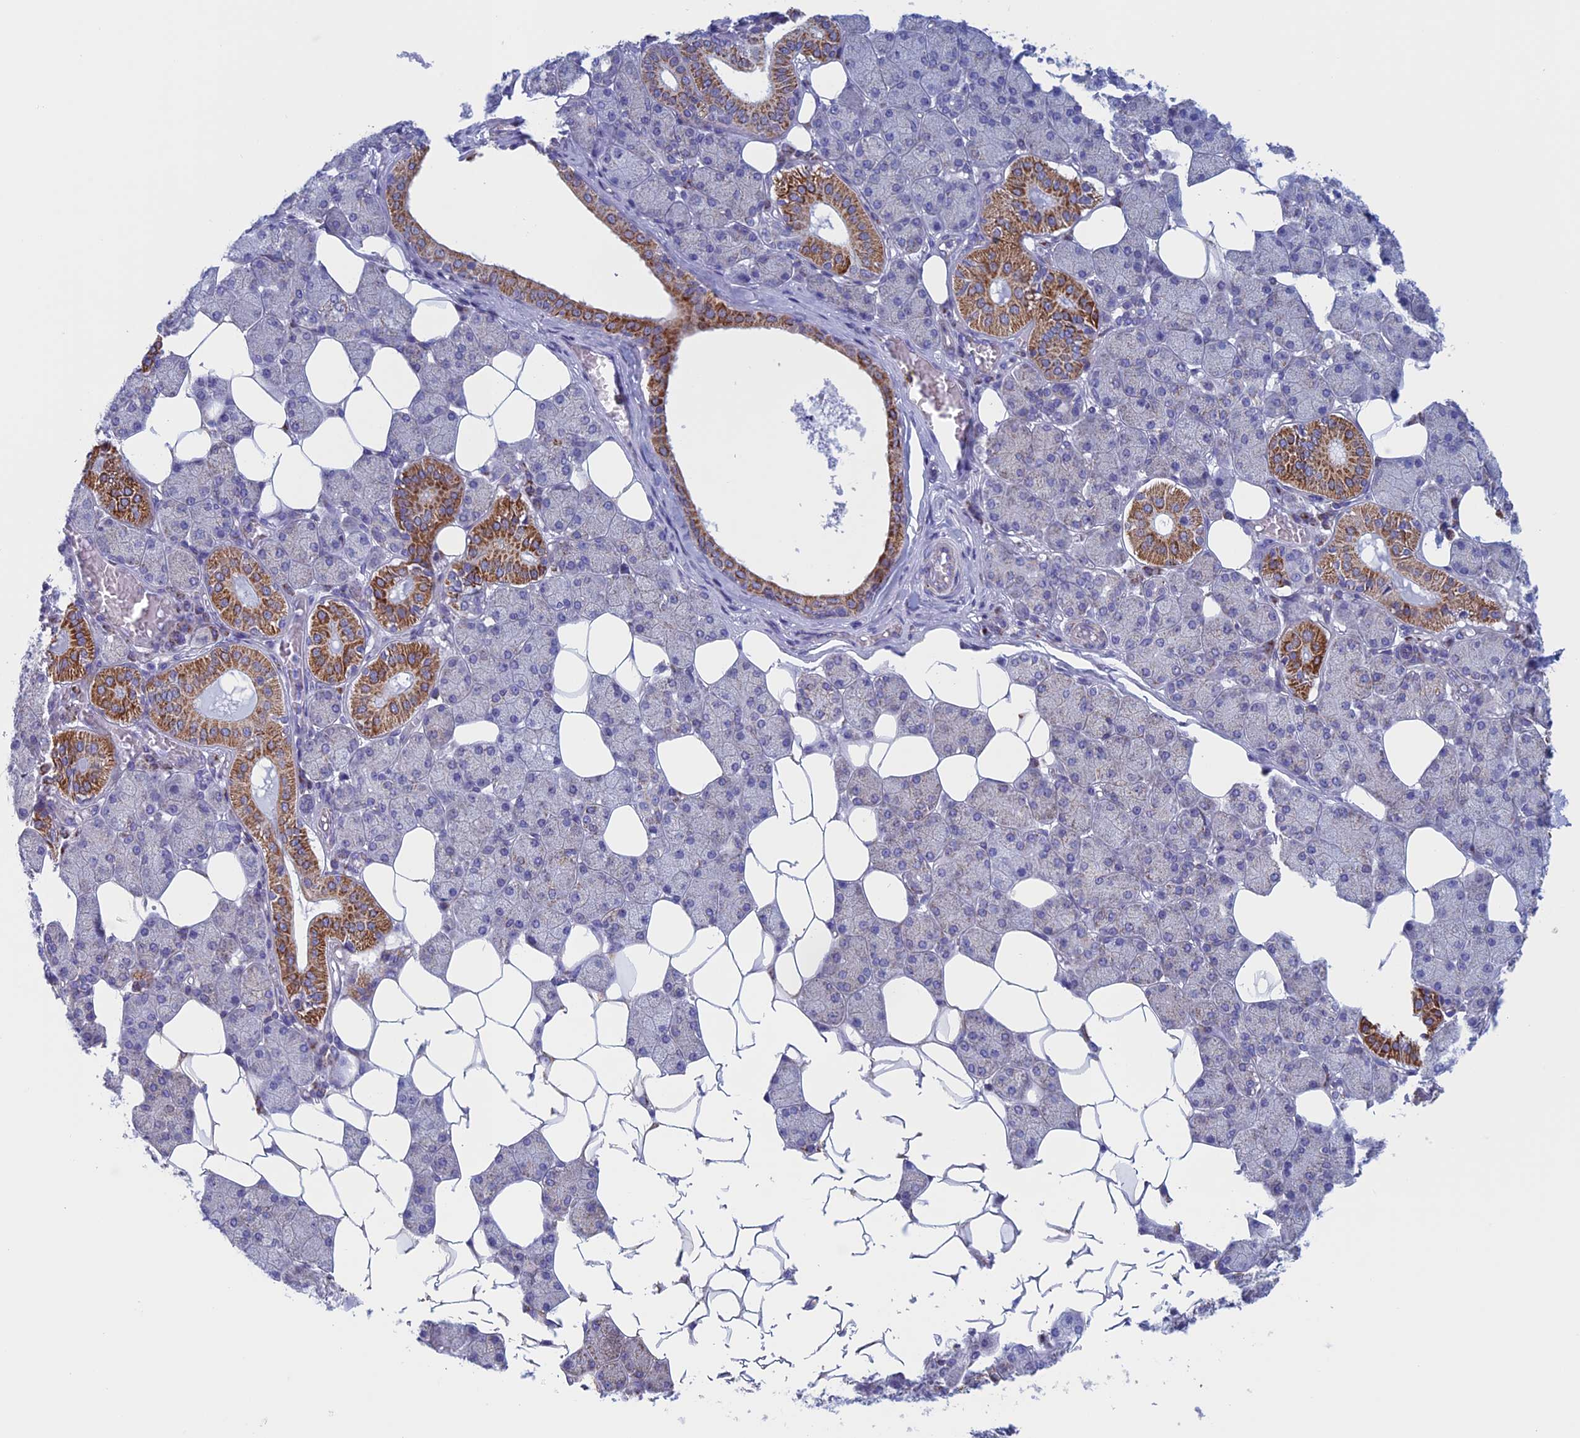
{"staining": {"intensity": "strong", "quantity": "<25%", "location": "cytoplasmic/membranous"}, "tissue": "salivary gland", "cell_type": "Glandular cells", "image_type": "normal", "snomed": [{"axis": "morphology", "description": "Normal tissue, NOS"}, {"axis": "topography", "description": "Salivary gland"}], "caption": "The immunohistochemical stain labels strong cytoplasmic/membranous expression in glandular cells of normal salivary gland.", "gene": "NDUFB9", "patient": {"sex": "female", "age": 33}}